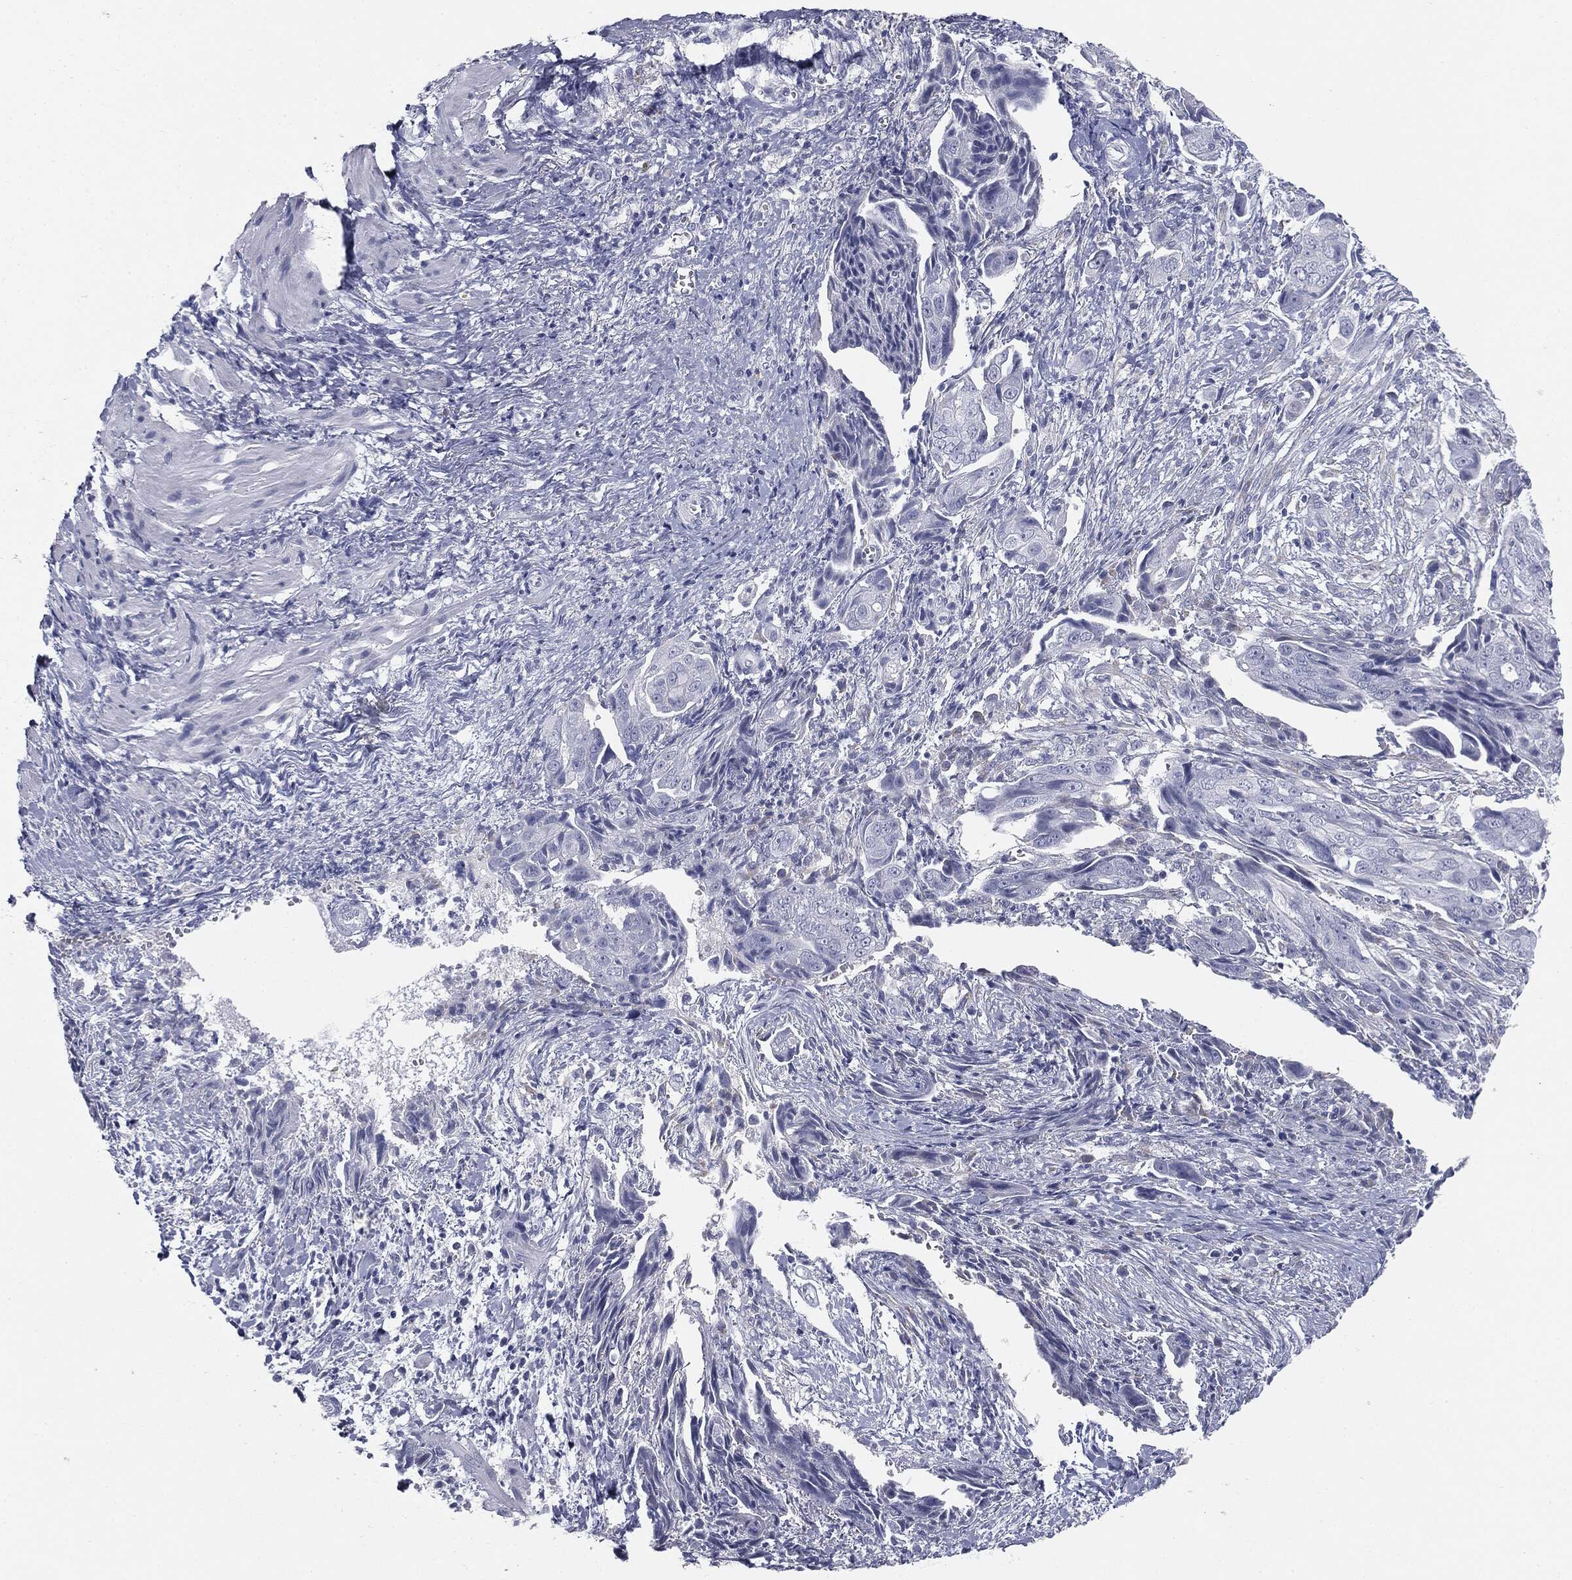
{"staining": {"intensity": "negative", "quantity": "none", "location": "none"}, "tissue": "ovarian cancer", "cell_type": "Tumor cells", "image_type": "cancer", "snomed": [{"axis": "morphology", "description": "Carcinoma, endometroid"}, {"axis": "topography", "description": "Ovary"}], "caption": "DAB (3,3'-diaminobenzidine) immunohistochemical staining of human ovarian cancer shows no significant expression in tumor cells. (Immunohistochemistry (ihc), brightfield microscopy, high magnification).", "gene": "MUC5AC", "patient": {"sex": "female", "age": 70}}